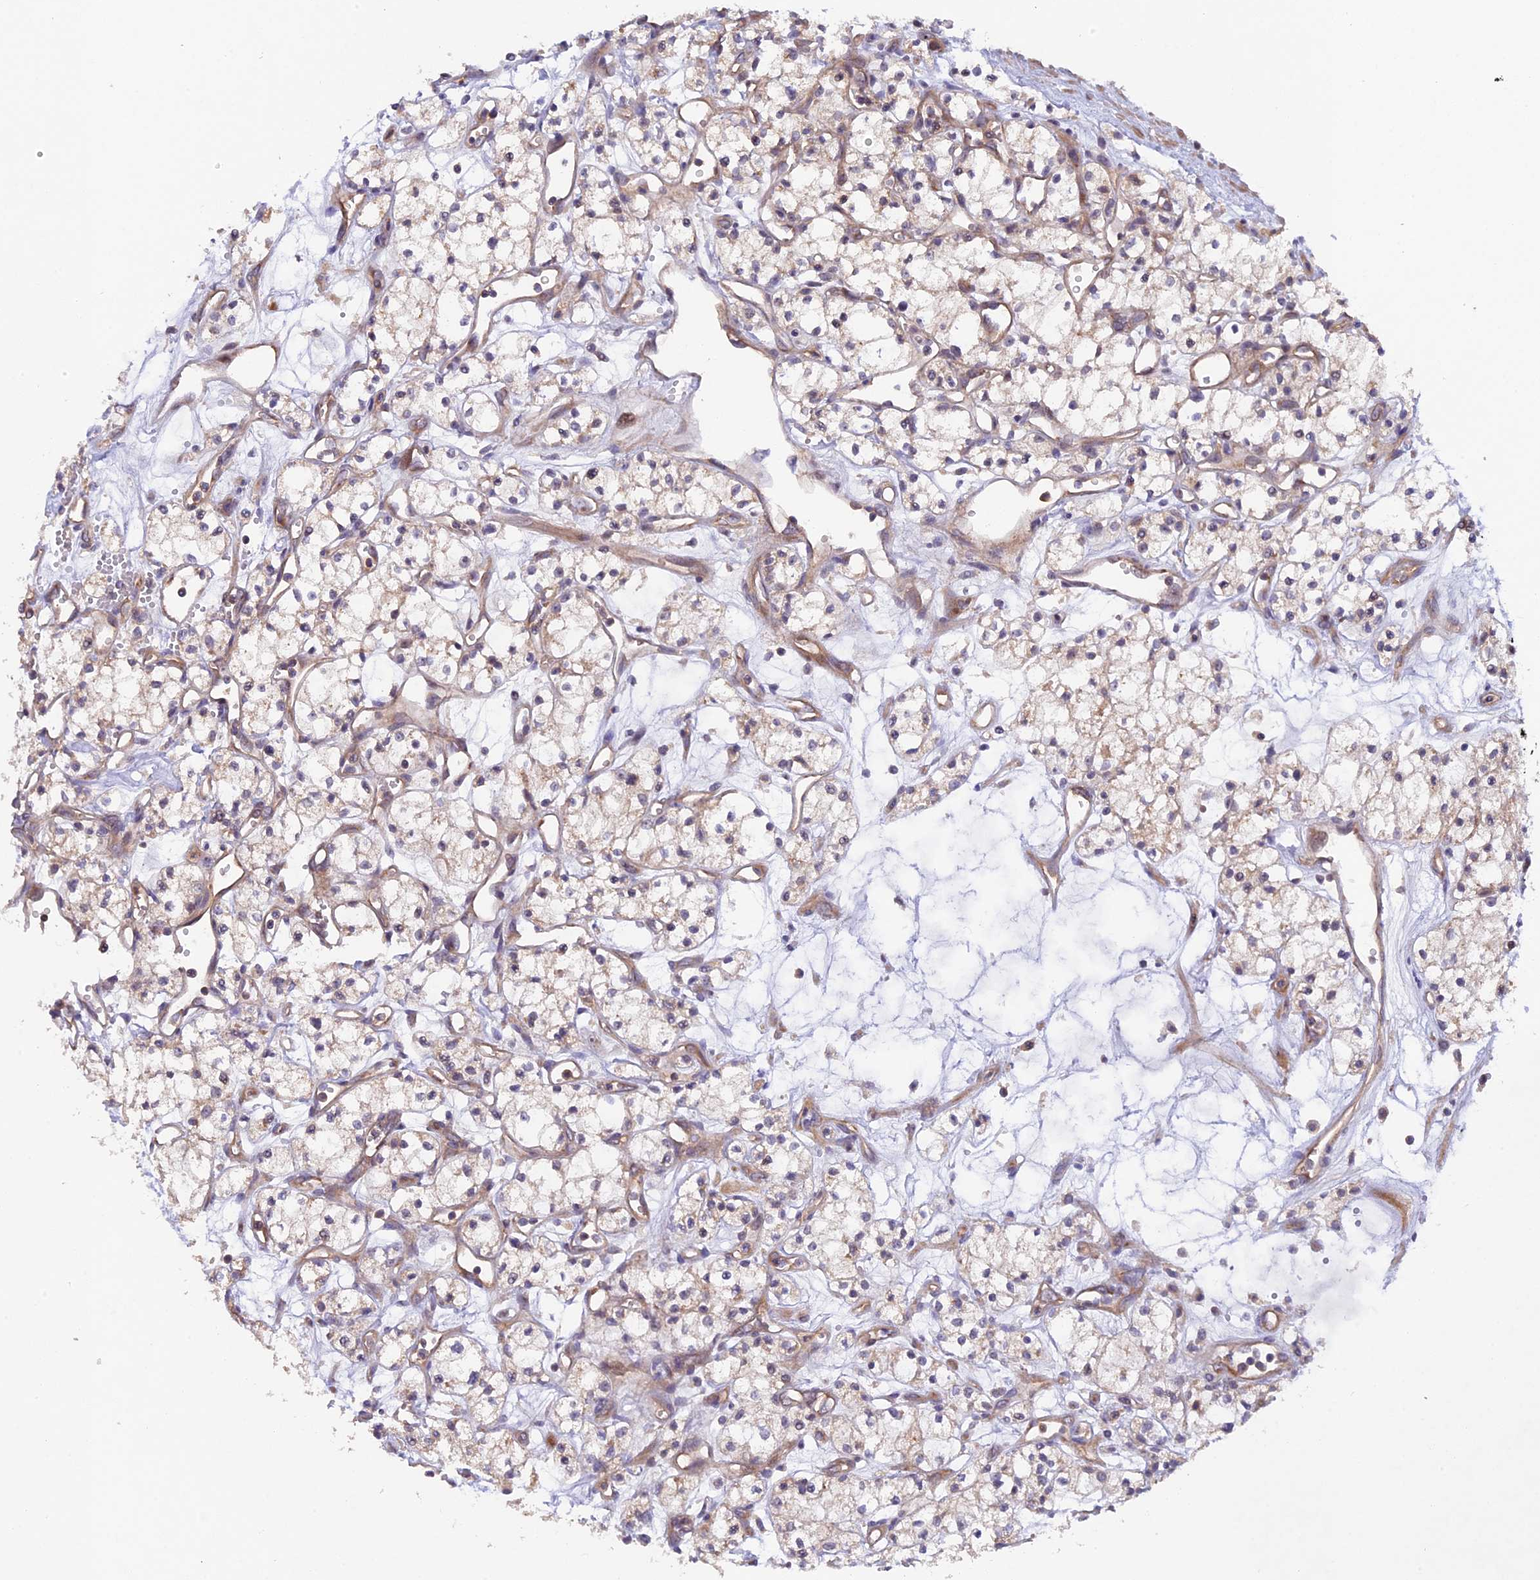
{"staining": {"intensity": "weak", "quantity": "<25%", "location": "cytoplasmic/membranous"}, "tissue": "renal cancer", "cell_type": "Tumor cells", "image_type": "cancer", "snomed": [{"axis": "morphology", "description": "Adenocarcinoma, NOS"}, {"axis": "topography", "description": "Kidney"}], "caption": "The histopathology image reveals no significant expression in tumor cells of adenocarcinoma (renal). (Stains: DAB (3,3'-diaminobenzidine) immunohistochemistry with hematoxylin counter stain, Microscopy: brightfield microscopy at high magnification).", "gene": "FERMT1", "patient": {"sex": "male", "age": 59}}